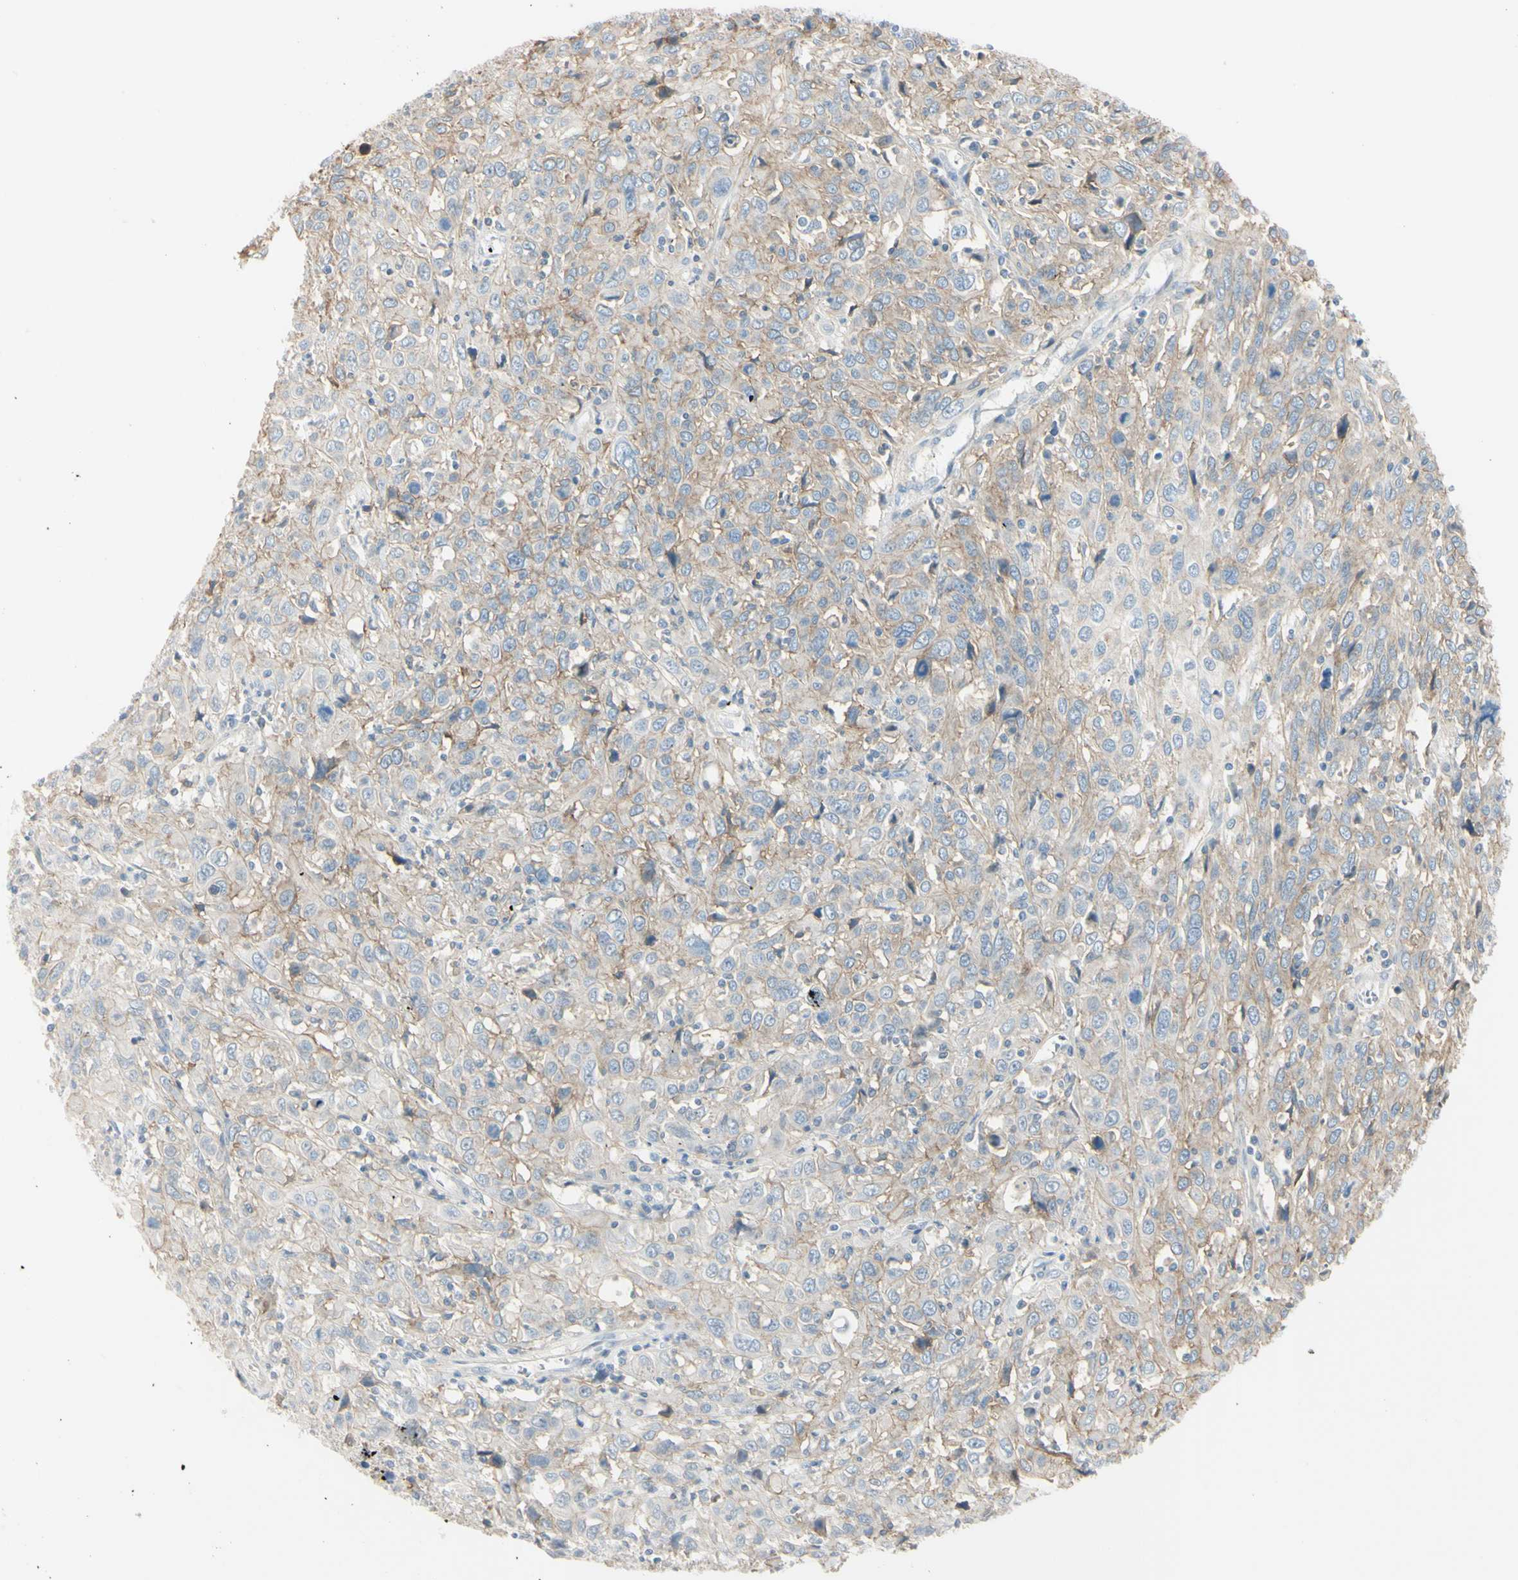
{"staining": {"intensity": "weak", "quantity": ">75%", "location": "cytoplasmic/membranous"}, "tissue": "cervical cancer", "cell_type": "Tumor cells", "image_type": "cancer", "snomed": [{"axis": "morphology", "description": "Squamous cell carcinoma, NOS"}, {"axis": "topography", "description": "Cervix"}], "caption": "DAB immunohistochemical staining of human cervical cancer exhibits weak cytoplasmic/membranous protein expression in about >75% of tumor cells.", "gene": "ASB9", "patient": {"sex": "female", "age": 46}}